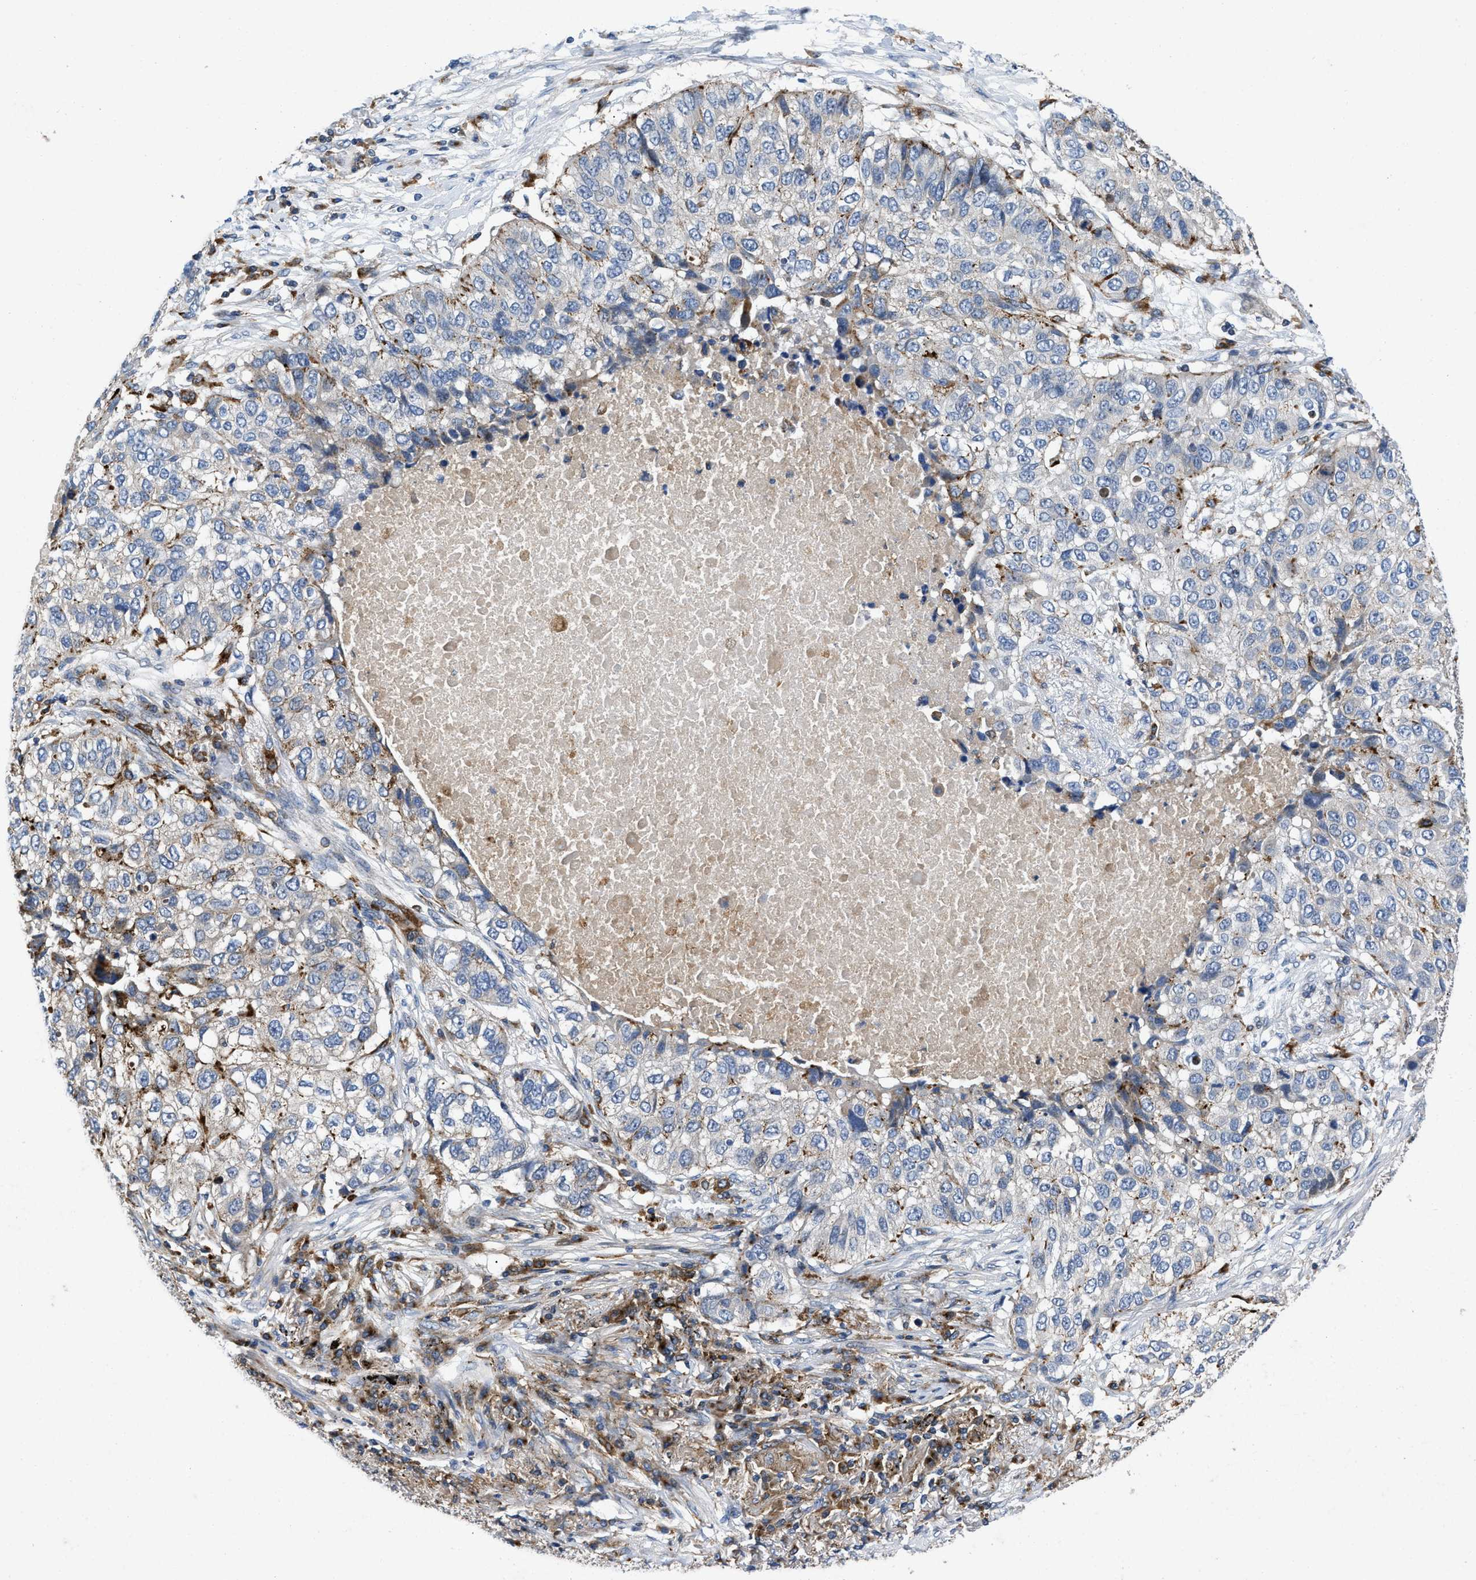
{"staining": {"intensity": "moderate", "quantity": "<25%", "location": "cytoplasmic/membranous"}, "tissue": "lung cancer", "cell_type": "Tumor cells", "image_type": "cancer", "snomed": [{"axis": "morphology", "description": "Squamous cell carcinoma, NOS"}, {"axis": "topography", "description": "Lung"}], "caption": "Immunohistochemical staining of lung squamous cell carcinoma reveals low levels of moderate cytoplasmic/membranous expression in about <25% of tumor cells.", "gene": "ENPP4", "patient": {"sex": "male", "age": 57}}